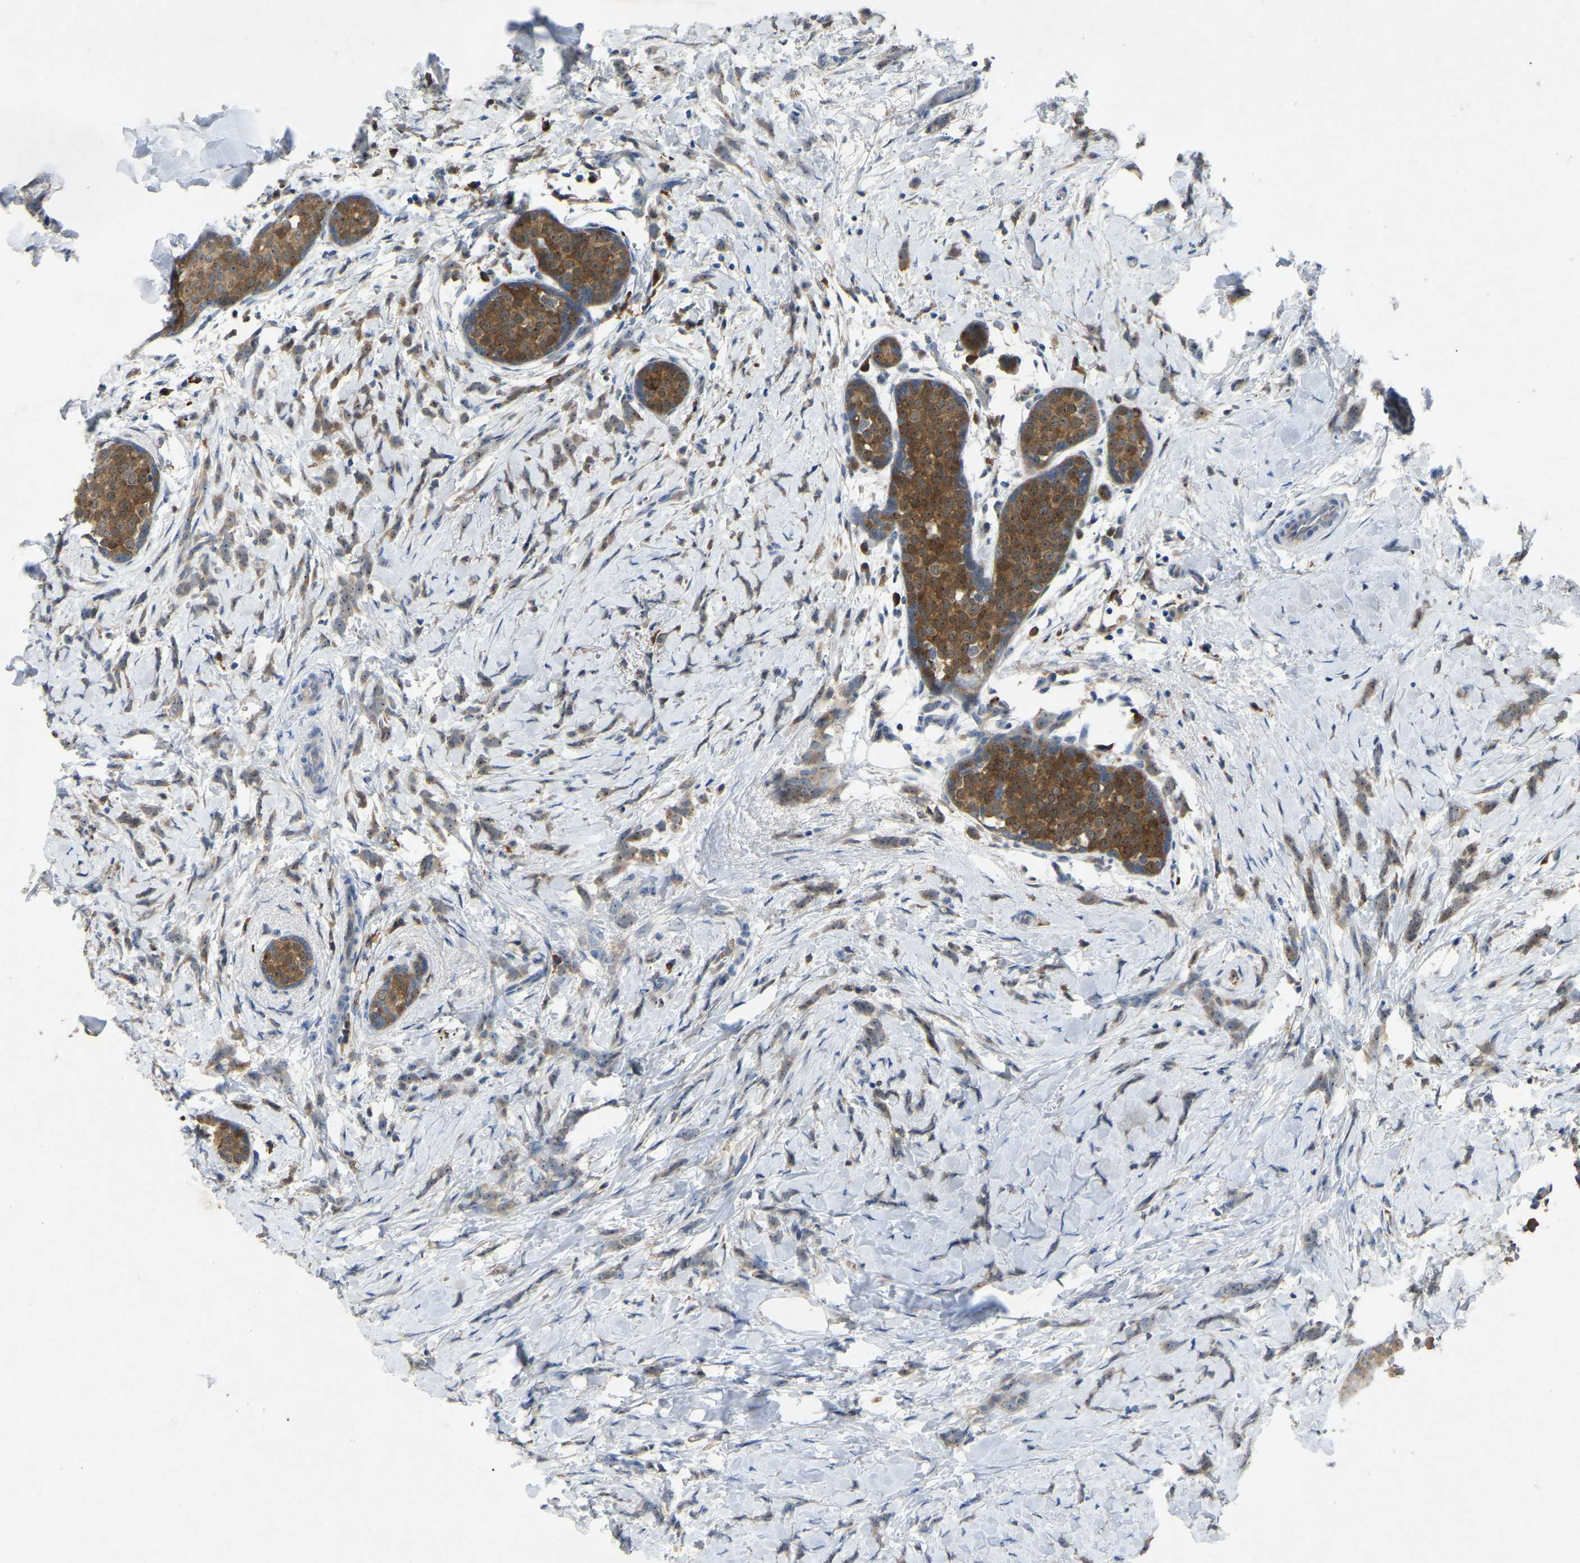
{"staining": {"intensity": "moderate", "quantity": ">75%", "location": "cytoplasmic/membranous,nuclear"}, "tissue": "breast cancer", "cell_type": "Tumor cells", "image_type": "cancer", "snomed": [{"axis": "morphology", "description": "Lobular carcinoma, in situ"}, {"axis": "morphology", "description": "Lobular carcinoma"}, {"axis": "topography", "description": "Breast"}], "caption": "Immunohistochemical staining of breast cancer (lobular carcinoma in situ) displays medium levels of moderate cytoplasmic/membranous and nuclear expression in about >75% of tumor cells.", "gene": "FHIT", "patient": {"sex": "female", "age": 41}}